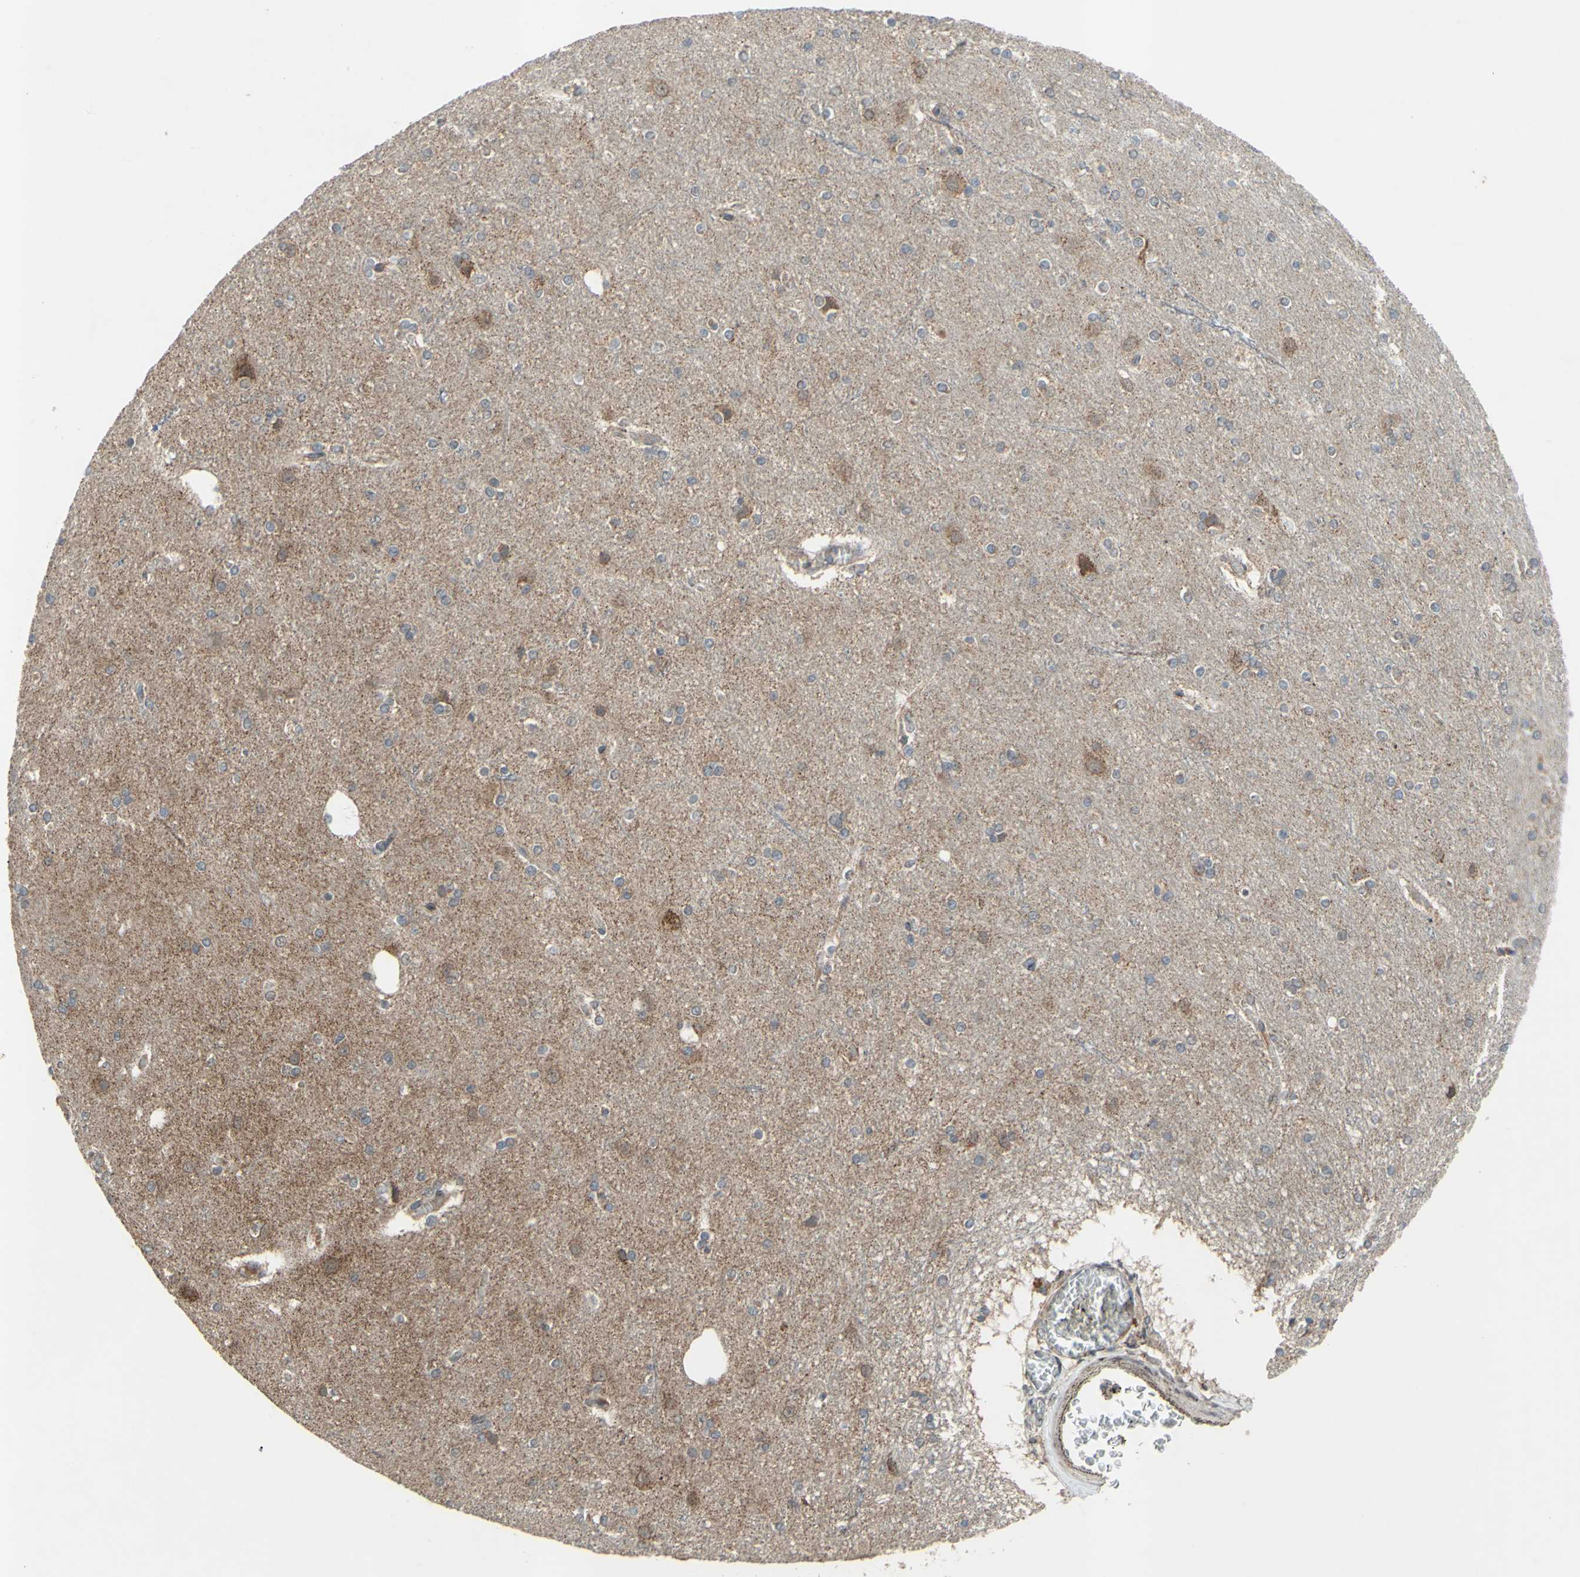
{"staining": {"intensity": "moderate", "quantity": "<25%", "location": "cytoplasmic/membranous"}, "tissue": "cerebral cortex", "cell_type": "Endothelial cells", "image_type": "normal", "snomed": [{"axis": "morphology", "description": "Normal tissue, NOS"}, {"axis": "topography", "description": "Cerebral cortex"}], "caption": "Cerebral cortex stained with immunohistochemistry displays moderate cytoplasmic/membranous expression in approximately <25% of endothelial cells.", "gene": "CD164", "patient": {"sex": "female", "age": 54}}